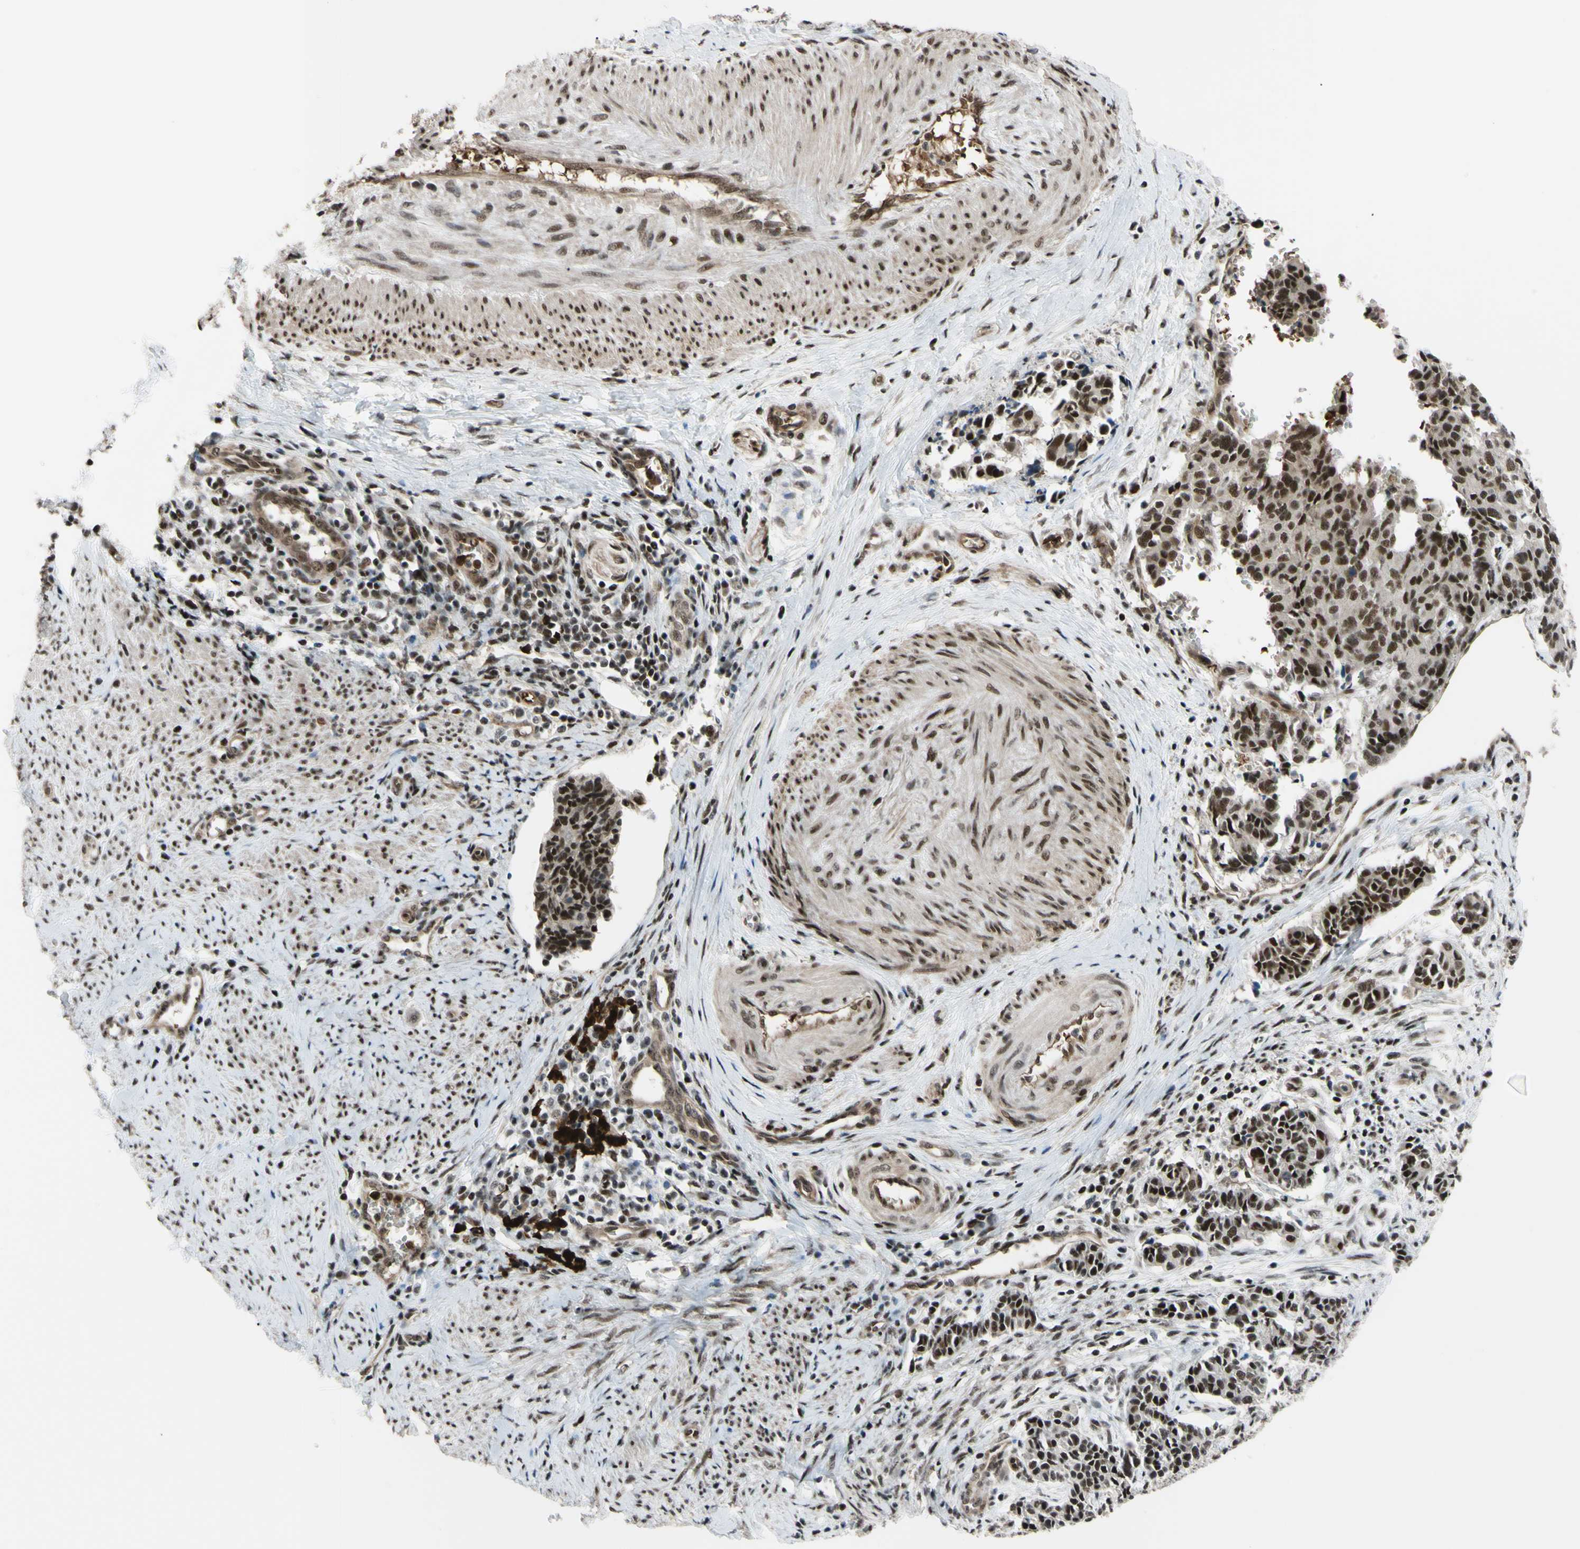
{"staining": {"intensity": "strong", "quantity": ">75%", "location": "nuclear"}, "tissue": "cervical cancer", "cell_type": "Tumor cells", "image_type": "cancer", "snomed": [{"axis": "morphology", "description": "Normal tissue, NOS"}, {"axis": "morphology", "description": "Squamous cell carcinoma, NOS"}, {"axis": "topography", "description": "Cervix"}], "caption": "Immunohistochemistry (IHC) (DAB) staining of squamous cell carcinoma (cervical) displays strong nuclear protein staining in approximately >75% of tumor cells. (DAB IHC with brightfield microscopy, high magnification).", "gene": "THAP12", "patient": {"sex": "female", "age": 35}}